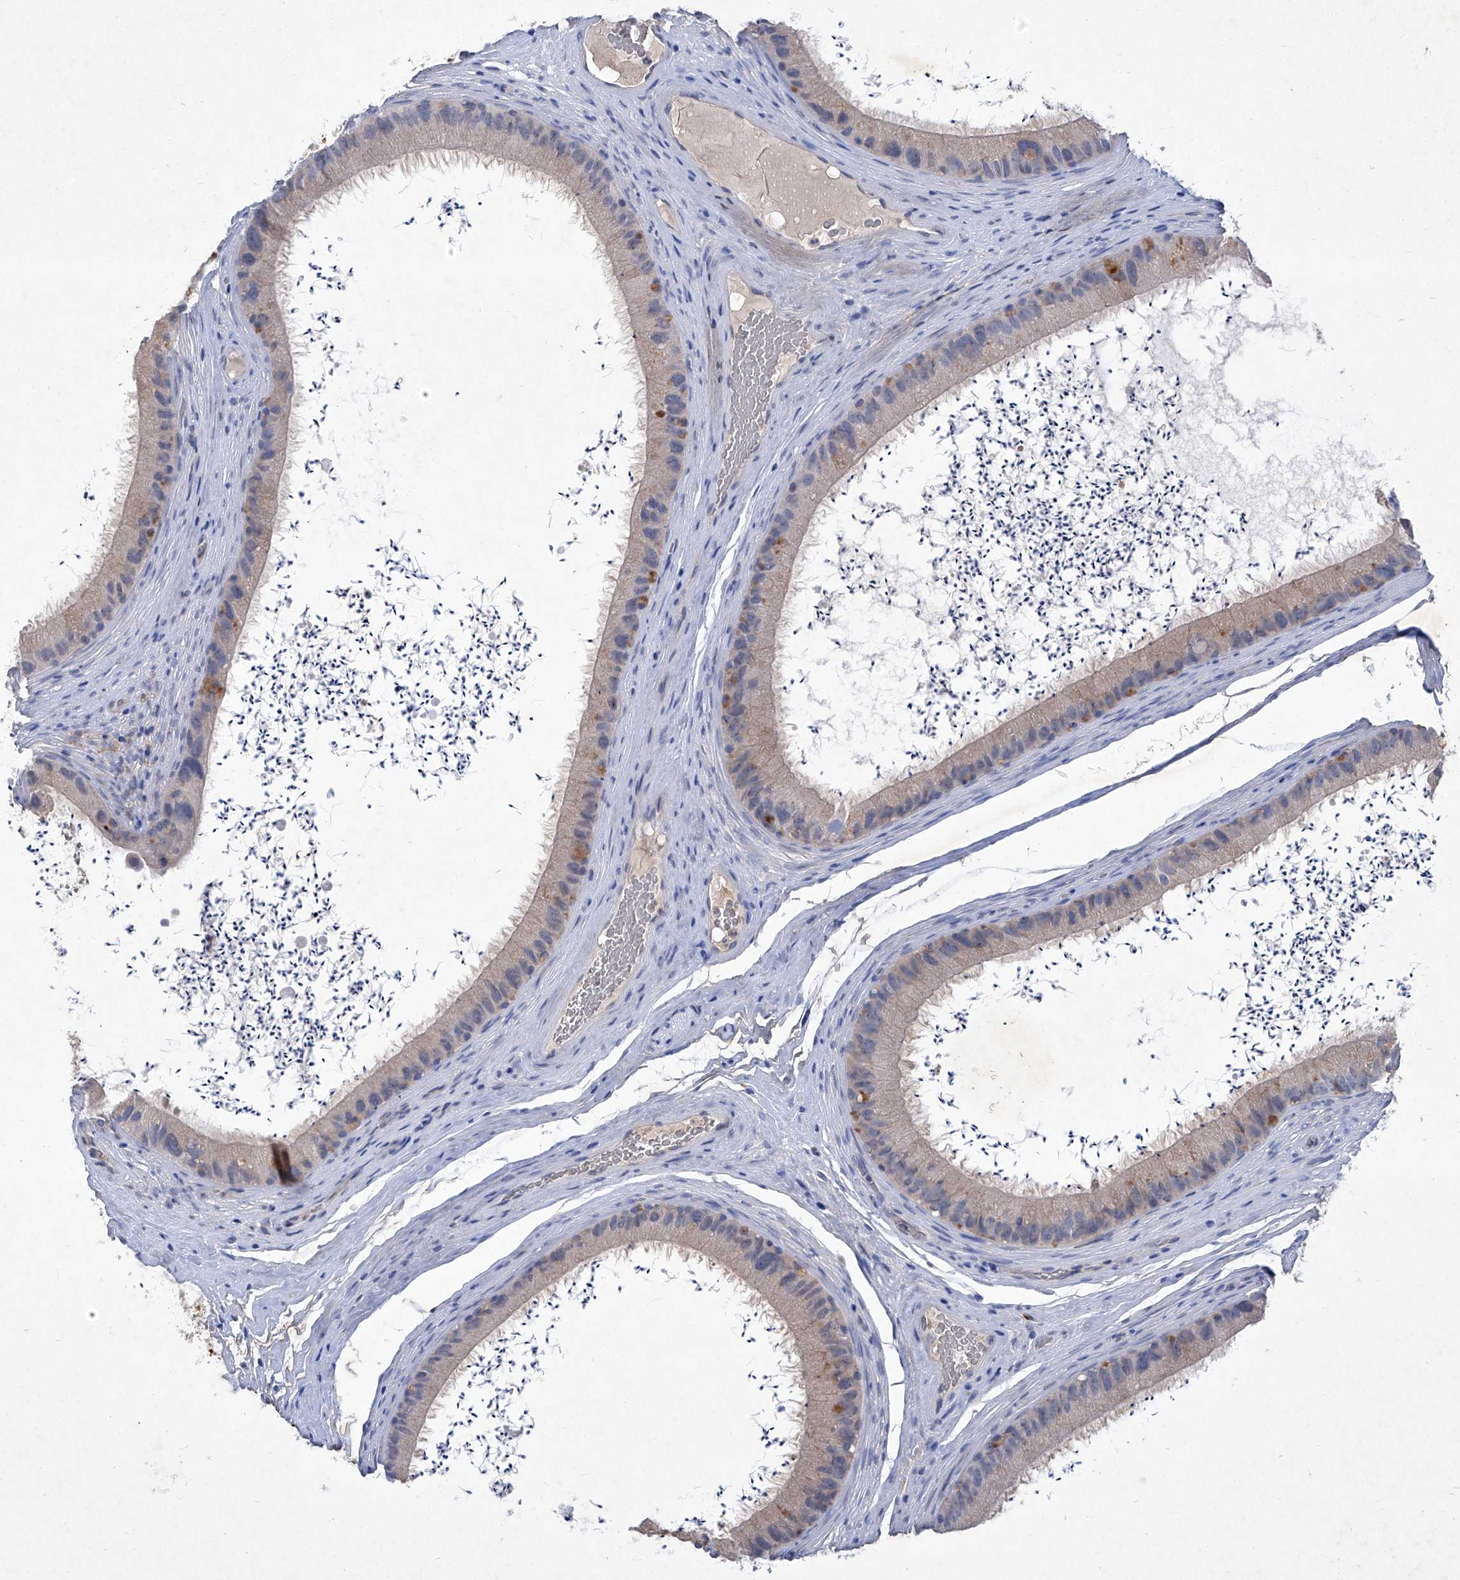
{"staining": {"intensity": "moderate", "quantity": "<25%", "location": "cytoplasmic/membranous"}, "tissue": "epididymis", "cell_type": "Glandular cells", "image_type": "normal", "snomed": [{"axis": "morphology", "description": "Normal tissue, NOS"}, {"axis": "topography", "description": "Epididymis, spermatic cord, NOS"}], "caption": "The photomicrograph shows a brown stain indicating the presence of a protein in the cytoplasmic/membranous of glandular cells in epididymis. (Stains: DAB in brown, nuclei in blue, Microscopy: brightfield microscopy at high magnification).", "gene": "SBK2", "patient": {"sex": "male", "age": 50}}